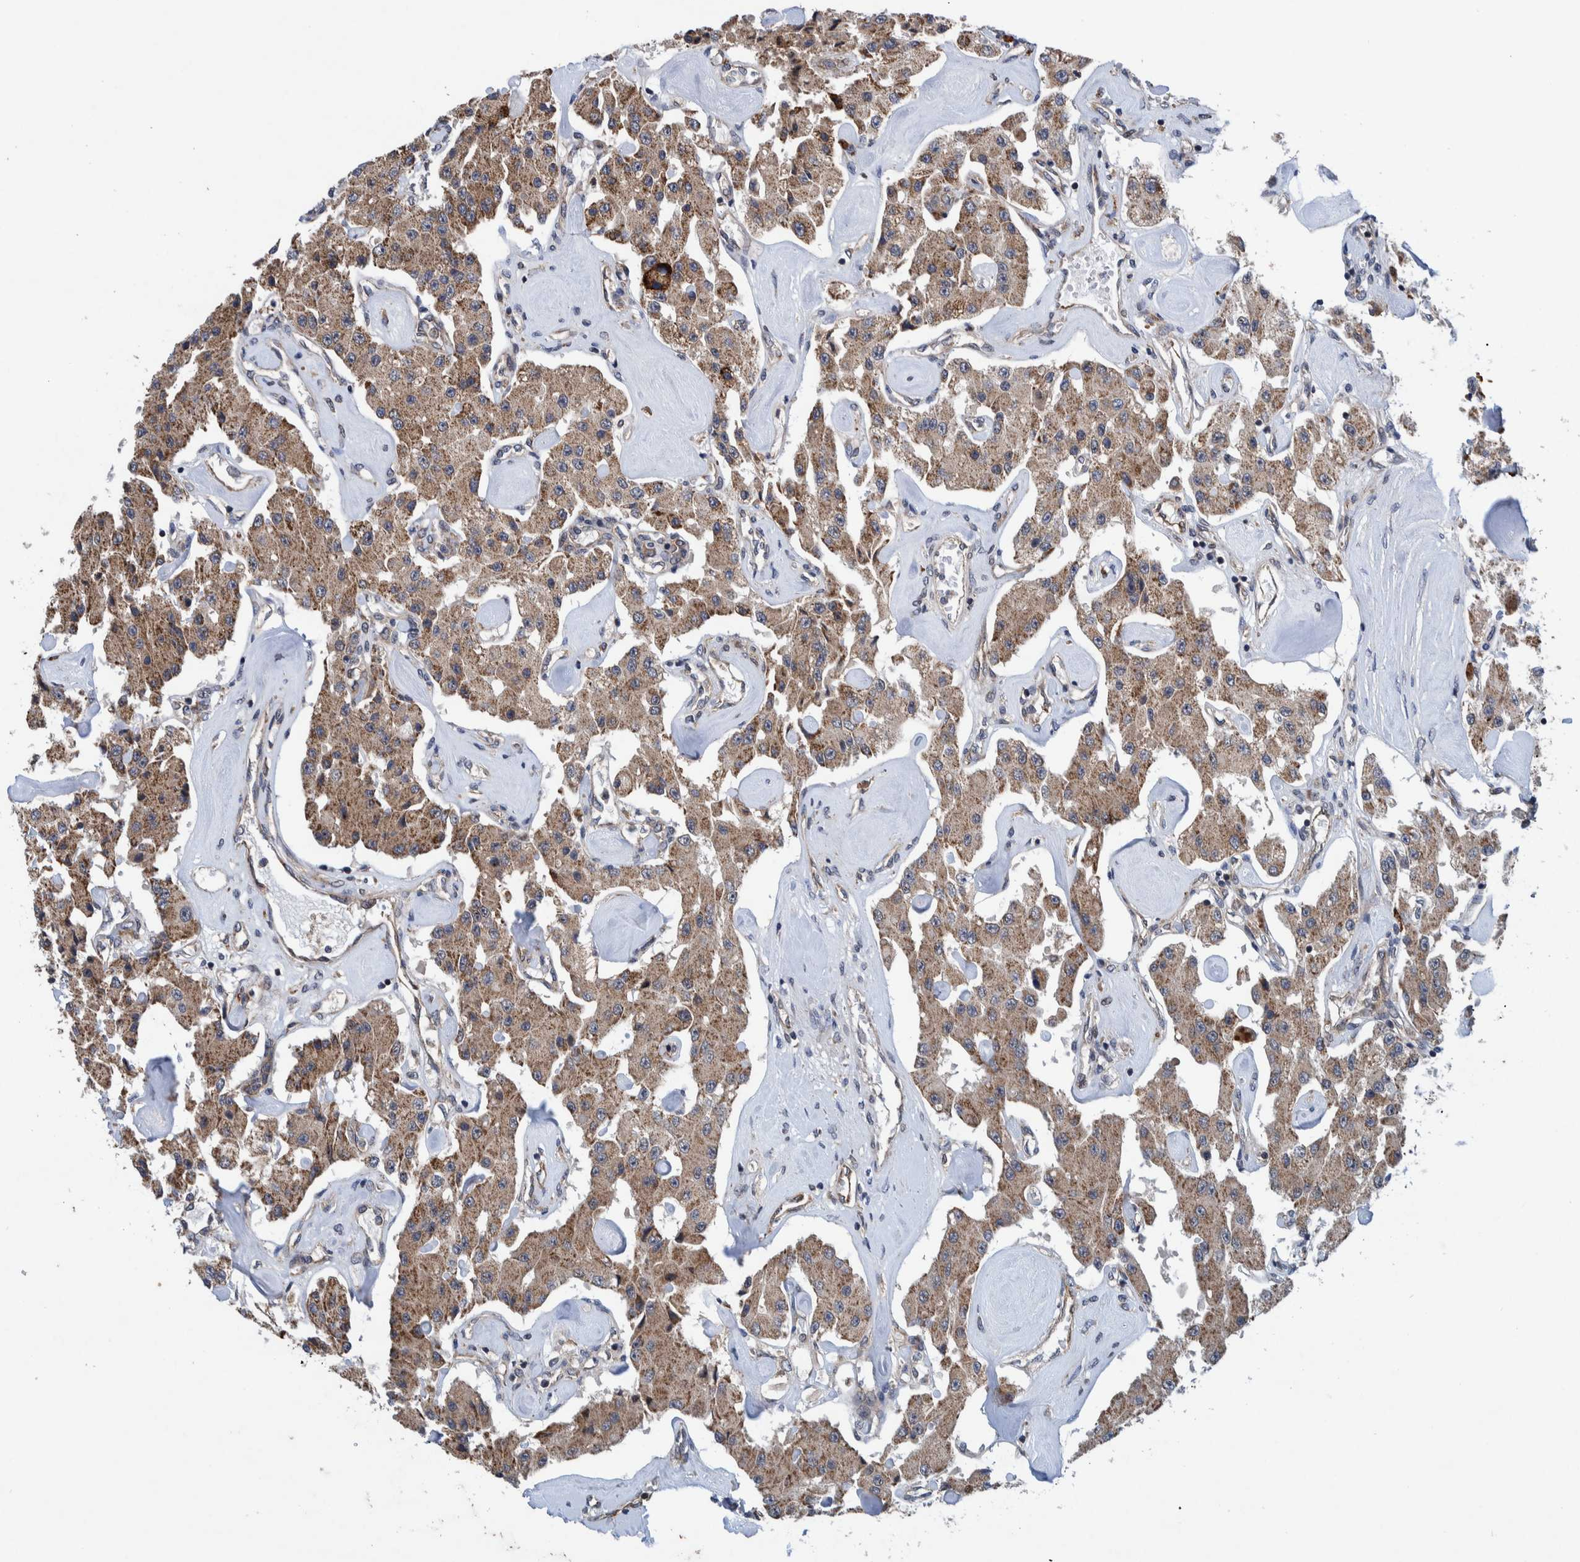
{"staining": {"intensity": "moderate", "quantity": ">75%", "location": "cytoplasmic/membranous"}, "tissue": "carcinoid", "cell_type": "Tumor cells", "image_type": "cancer", "snomed": [{"axis": "morphology", "description": "Carcinoid, malignant, NOS"}, {"axis": "topography", "description": "Pancreas"}], "caption": "Protein expression analysis of human carcinoid reveals moderate cytoplasmic/membranous positivity in approximately >75% of tumor cells. The staining was performed using DAB, with brown indicating positive protein expression. Nuclei are stained blue with hematoxylin.", "gene": "MRPS7", "patient": {"sex": "male", "age": 41}}